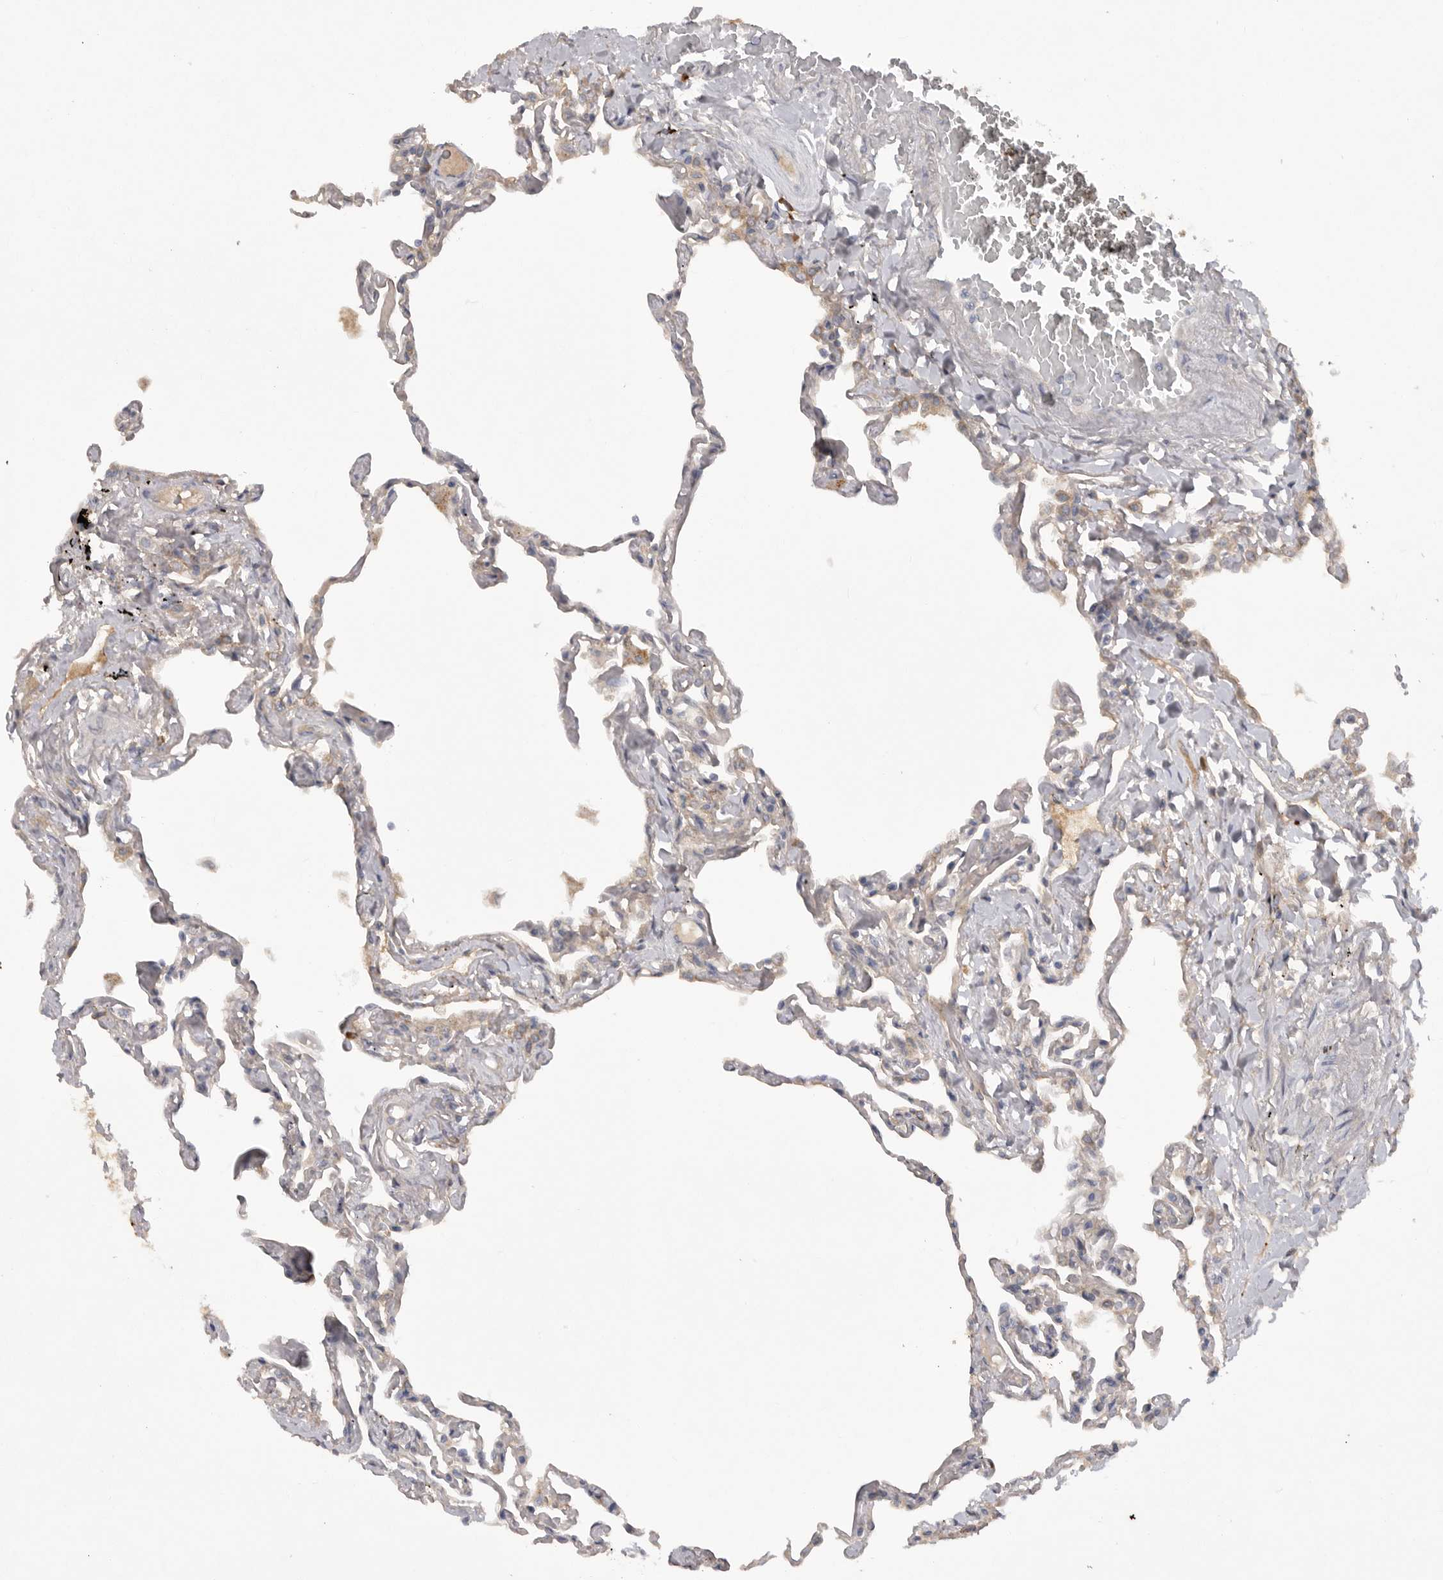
{"staining": {"intensity": "weak", "quantity": "<25%", "location": "cytoplasmic/membranous"}, "tissue": "lung", "cell_type": "Alveolar cells", "image_type": "normal", "snomed": [{"axis": "morphology", "description": "Normal tissue, NOS"}, {"axis": "topography", "description": "Lung"}], "caption": "Alveolar cells are negative for protein expression in unremarkable human lung. (Stains: DAB IHC with hematoxylin counter stain, Microscopy: brightfield microscopy at high magnification).", "gene": "DHDDS", "patient": {"sex": "female", "age": 67}}